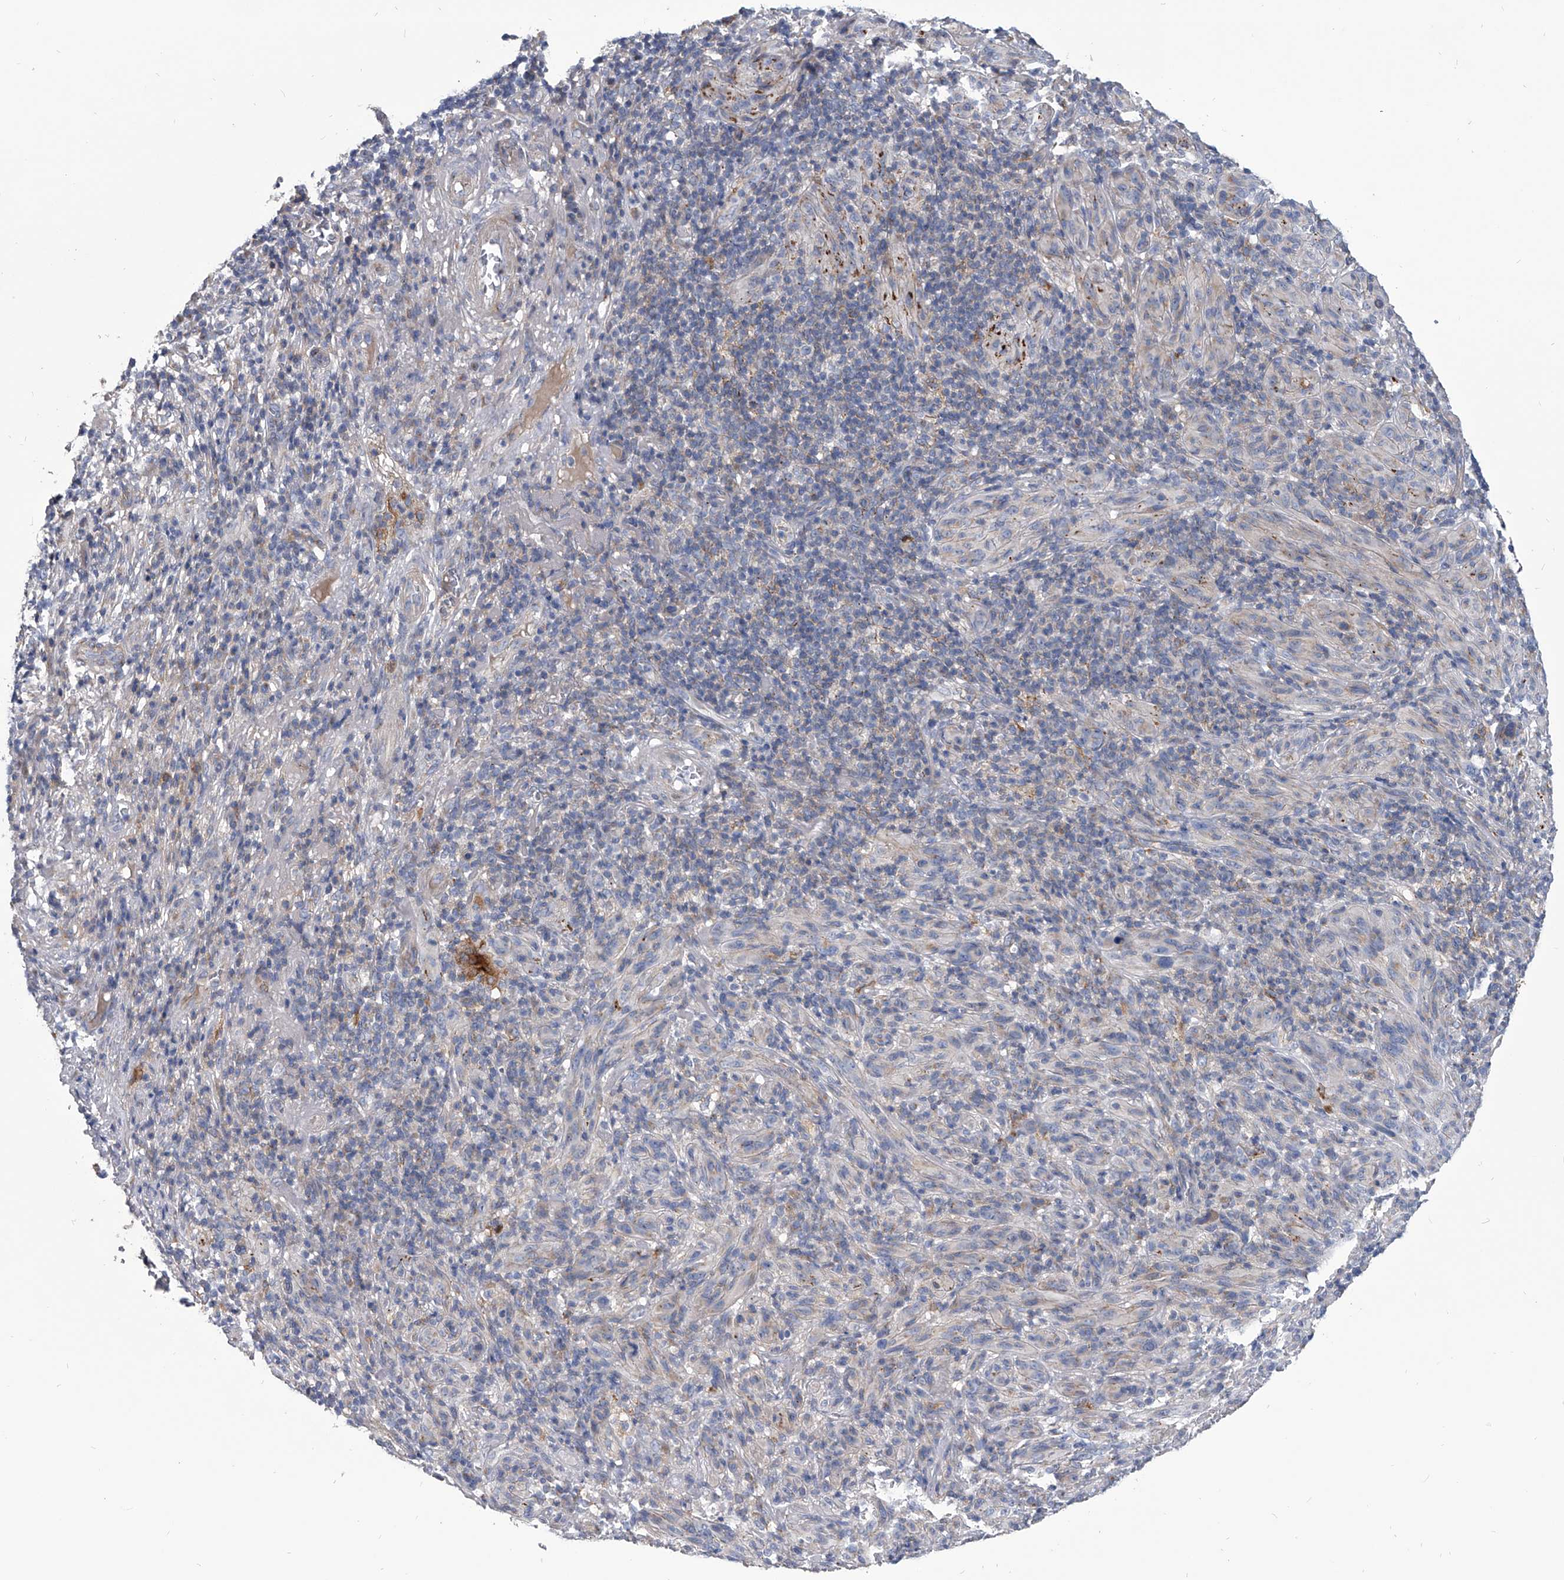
{"staining": {"intensity": "weak", "quantity": "25%-75%", "location": "cytoplasmic/membranous"}, "tissue": "melanoma", "cell_type": "Tumor cells", "image_type": "cancer", "snomed": [{"axis": "morphology", "description": "Malignant melanoma, NOS"}, {"axis": "topography", "description": "Skin of head"}], "caption": "This histopathology image reveals IHC staining of melanoma, with low weak cytoplasmic/membranous staining in approximately 25%-75% of tumor cells.", "gene": "SPP1", "patient": {"sex": "male", "age": 96}}